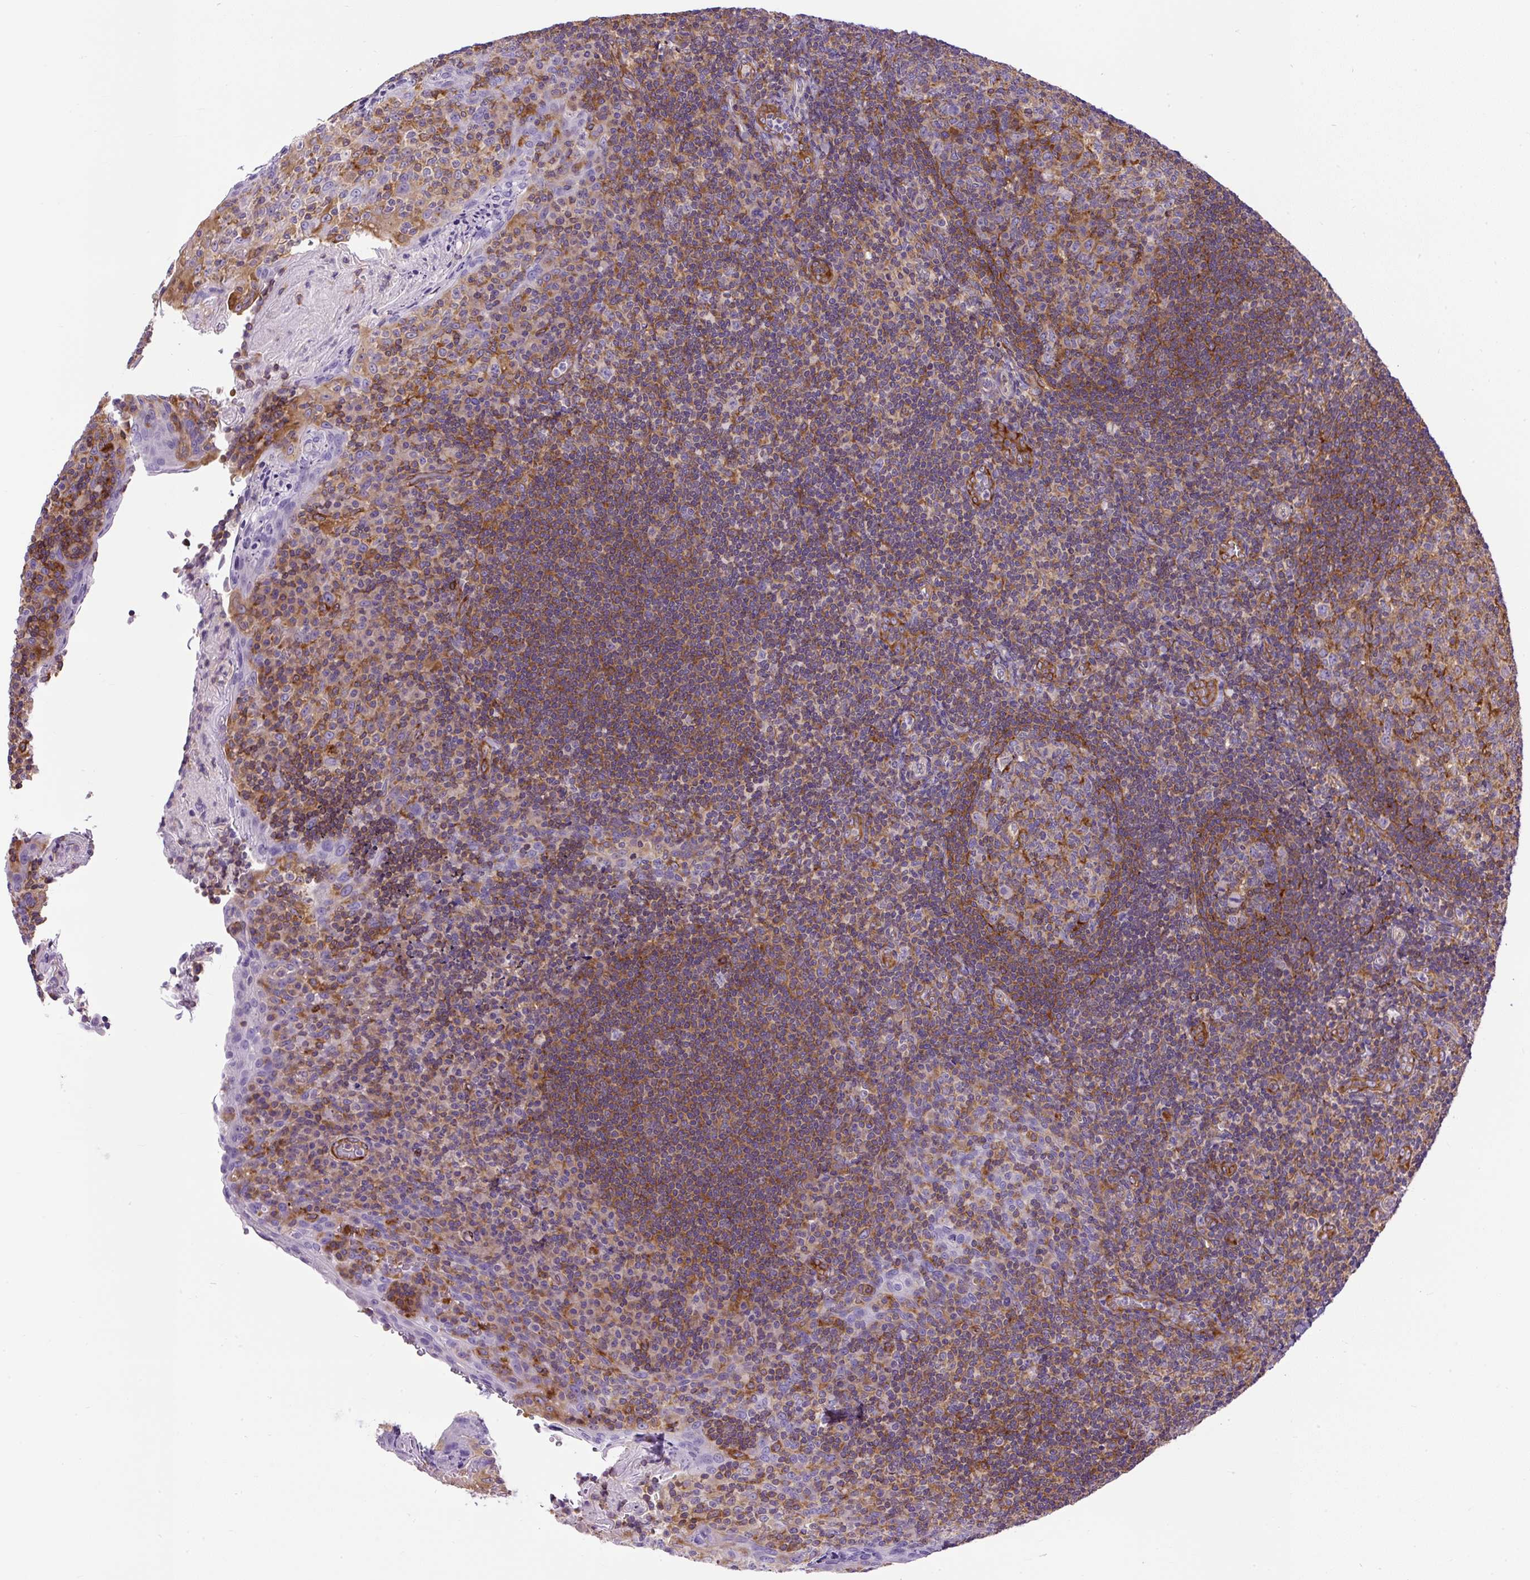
{"staining": {"intensity": "moderate", "quantity": "<25%", "location": "cytoplasmic/membranous"}, "tissue": "tonsil", "cell_type": "Germinal center cells", "image_type": "normal", "snomed": [{"axis": "morphology", "description": "Normal tissue, NOS"}, {"axis": "topography", "description": "Tonsil"}], "caption": "Unremarkable tonsil demonstrates moderate cytoplasmic/membranous expression in approximately <25% of germinal center cells.", "gene": "MAP1S", "patient": {"sex": "male", "age": 17}}